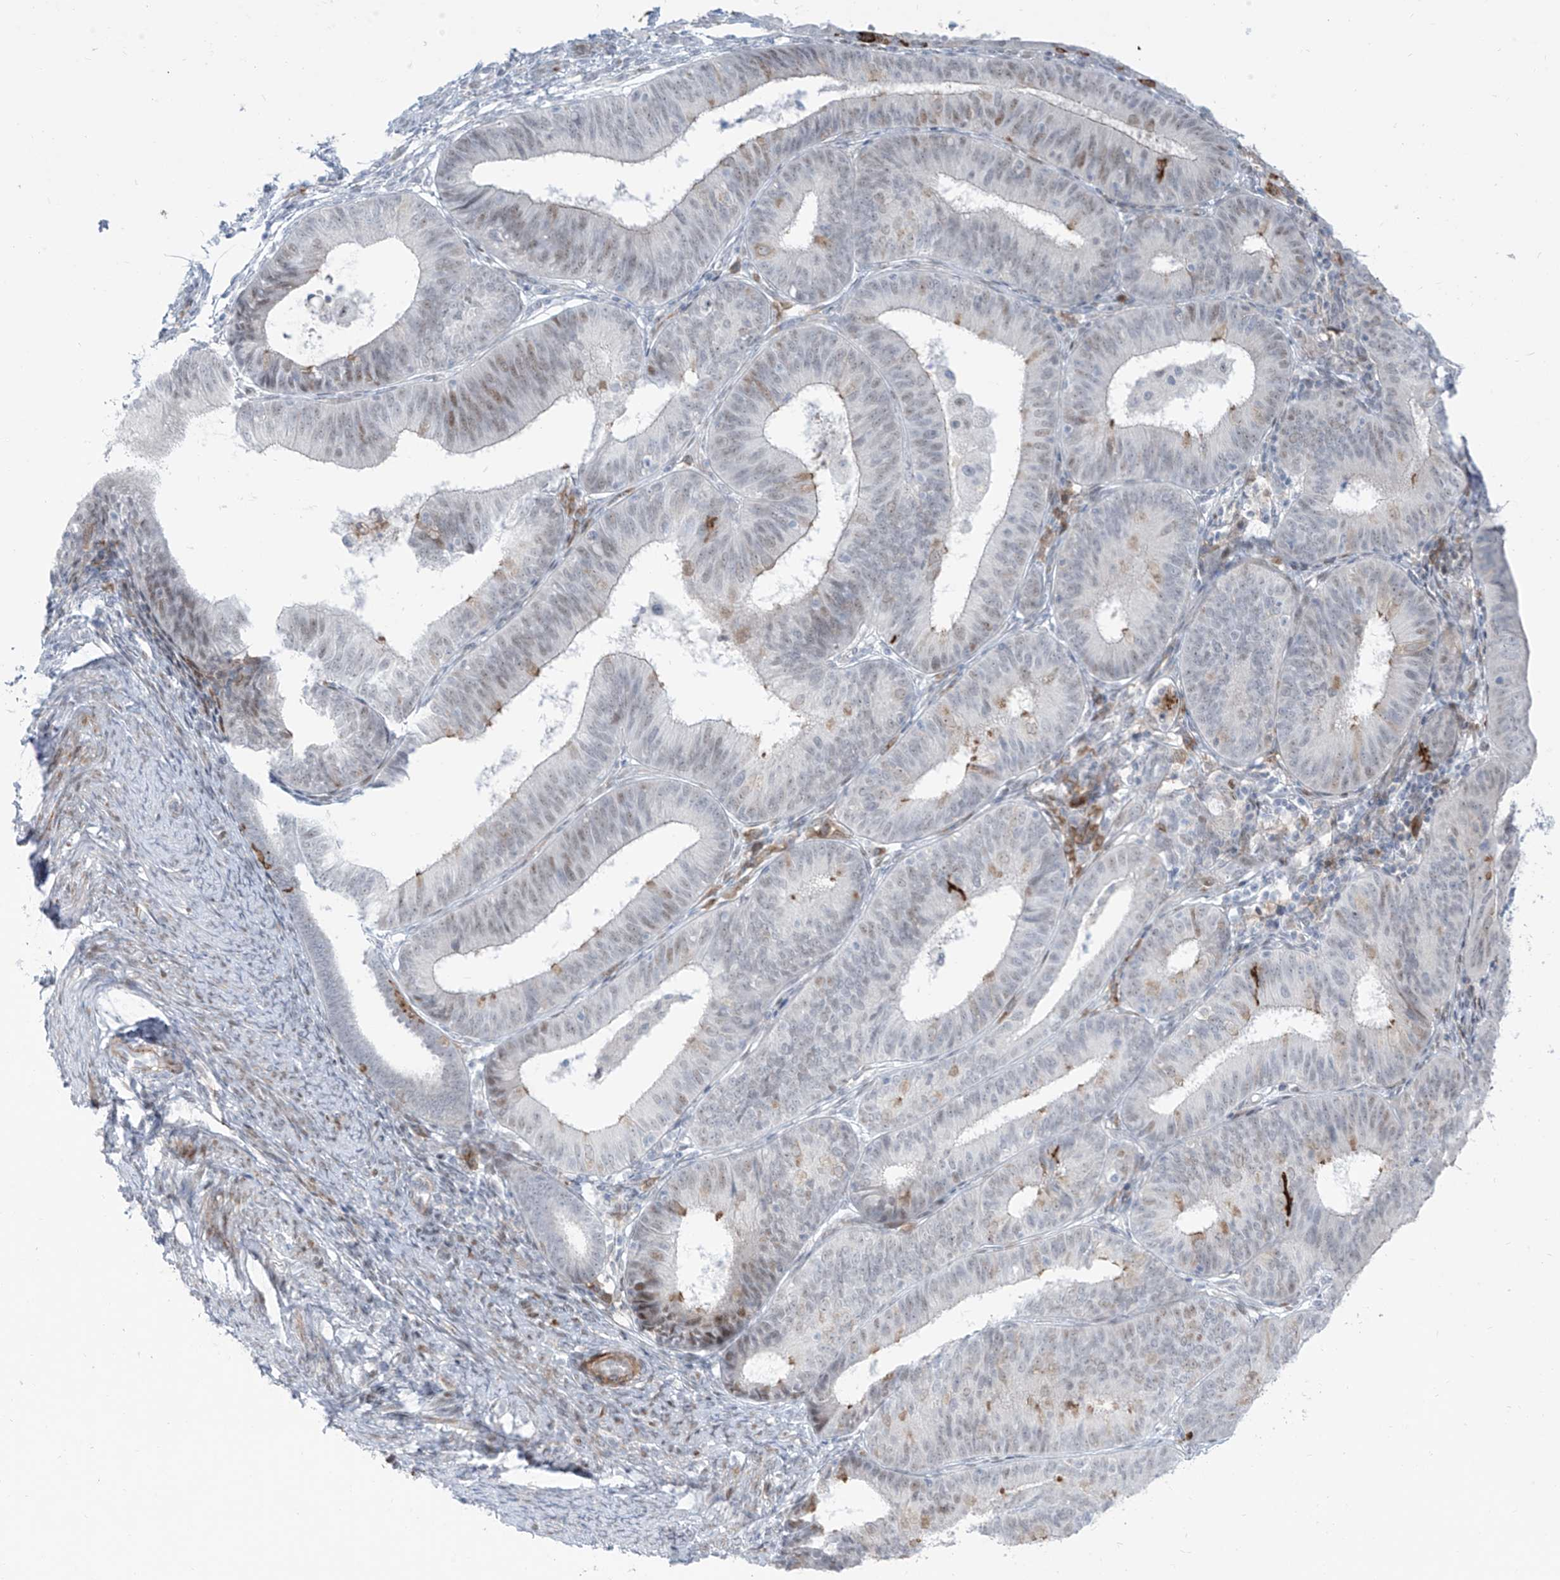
{"staining": {"intensity": "weak", "quantity": "<25%", "location": "nuclear"}, "tissue": "endometrial cancer", "cell_type": "Tumor cells", "image_type": "cancer", "snomed": [{"axis": "morphology", "description": "Adenocarcinoma, NOS"}, {"axis": "topography", "description": "Endometrium"}], "caption": "High magnification brightfield microscopy of endometrial cancer stained with DAB (brown) and counterstained with hematoxylin (blue): tumor cells show no significant staining.", "gene": "LIN9", "patient": {"sex": "female", "age": 51}}